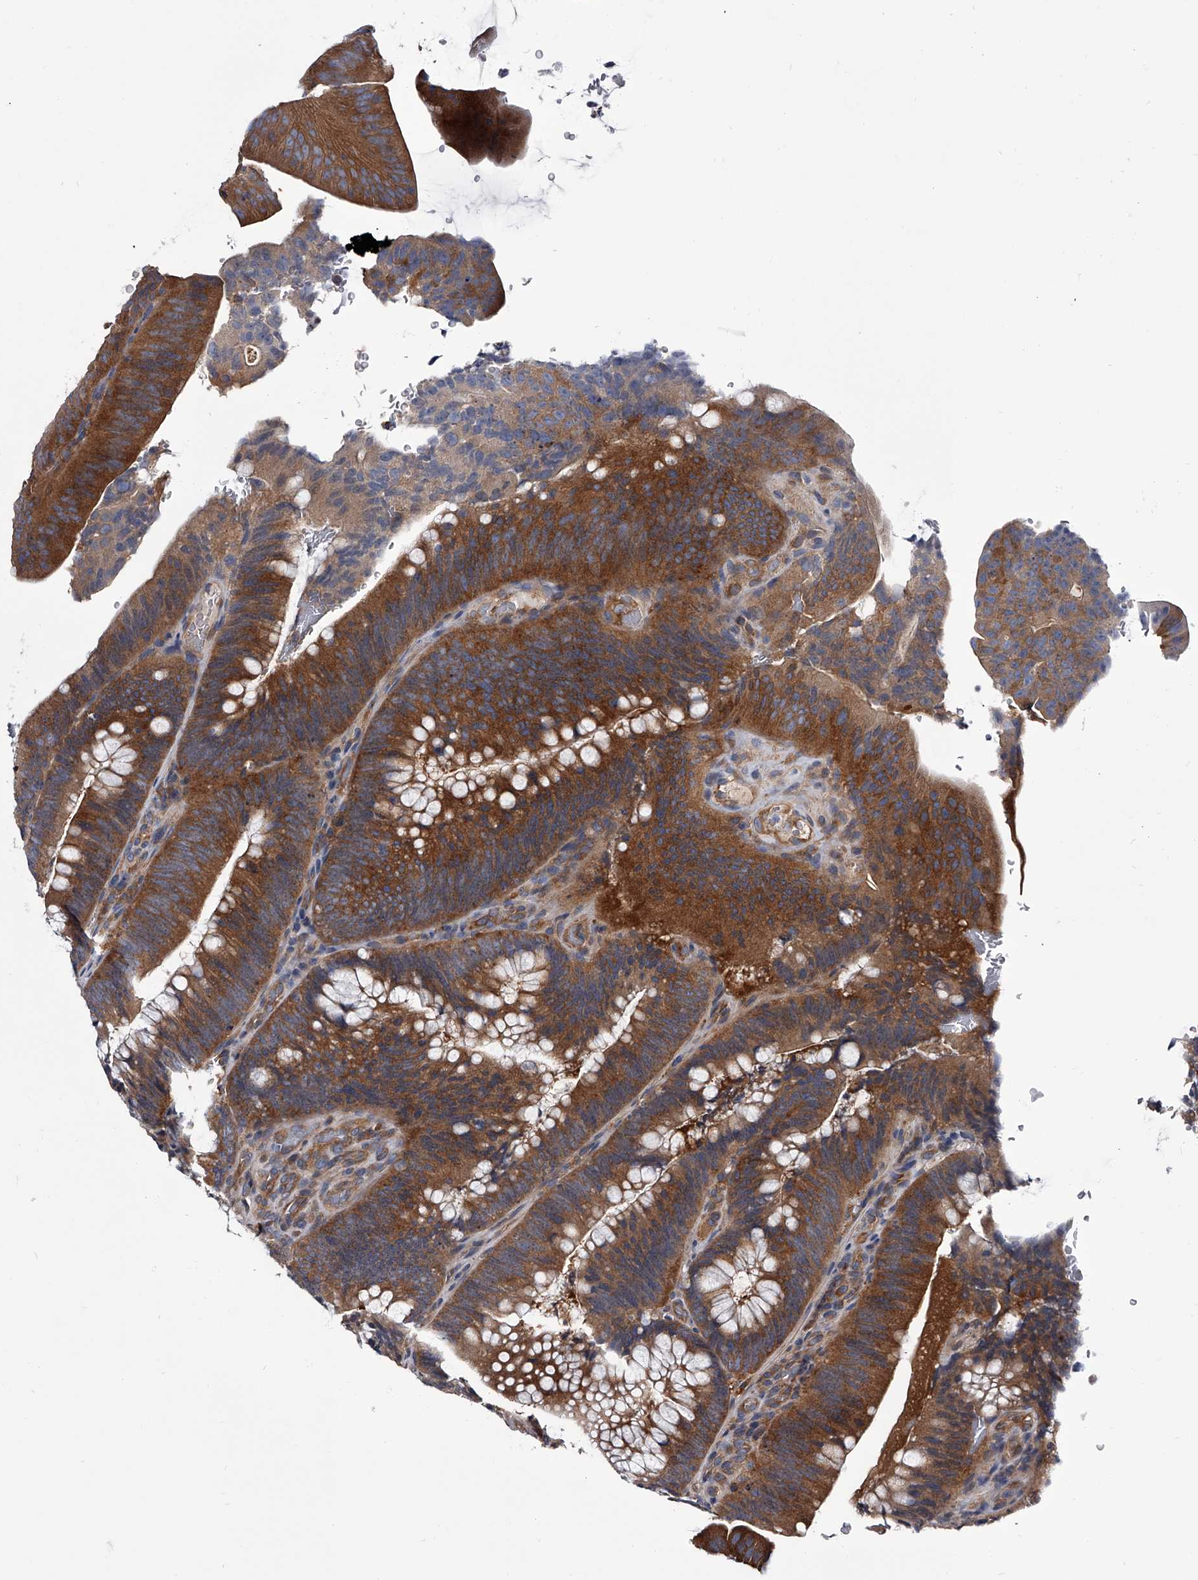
{"staining": {"intensity": "strong", "quantity": "25%-75%", "location": "cytoplasmic/membranous"}, "tissue": "colorectal cancer", "cell_type": "Tumor cells", "image_type": "cancer", "snomed": [{"axis": "morphology", "description": "Normal tissue, NOS"}, {"axis": "topography", "description": "Colon"}], "caption": "Tumor cells display strong cytoplasmic/membranous staining in about 25%-75% of cells in colorectal cancer. The staining was performed using DAB, with brown indicating positive protein expression. Nuclei are stained blue with hematoxylin.", "gene": "GAPVD1", "patient": {"sex": "female", "age": 82}}